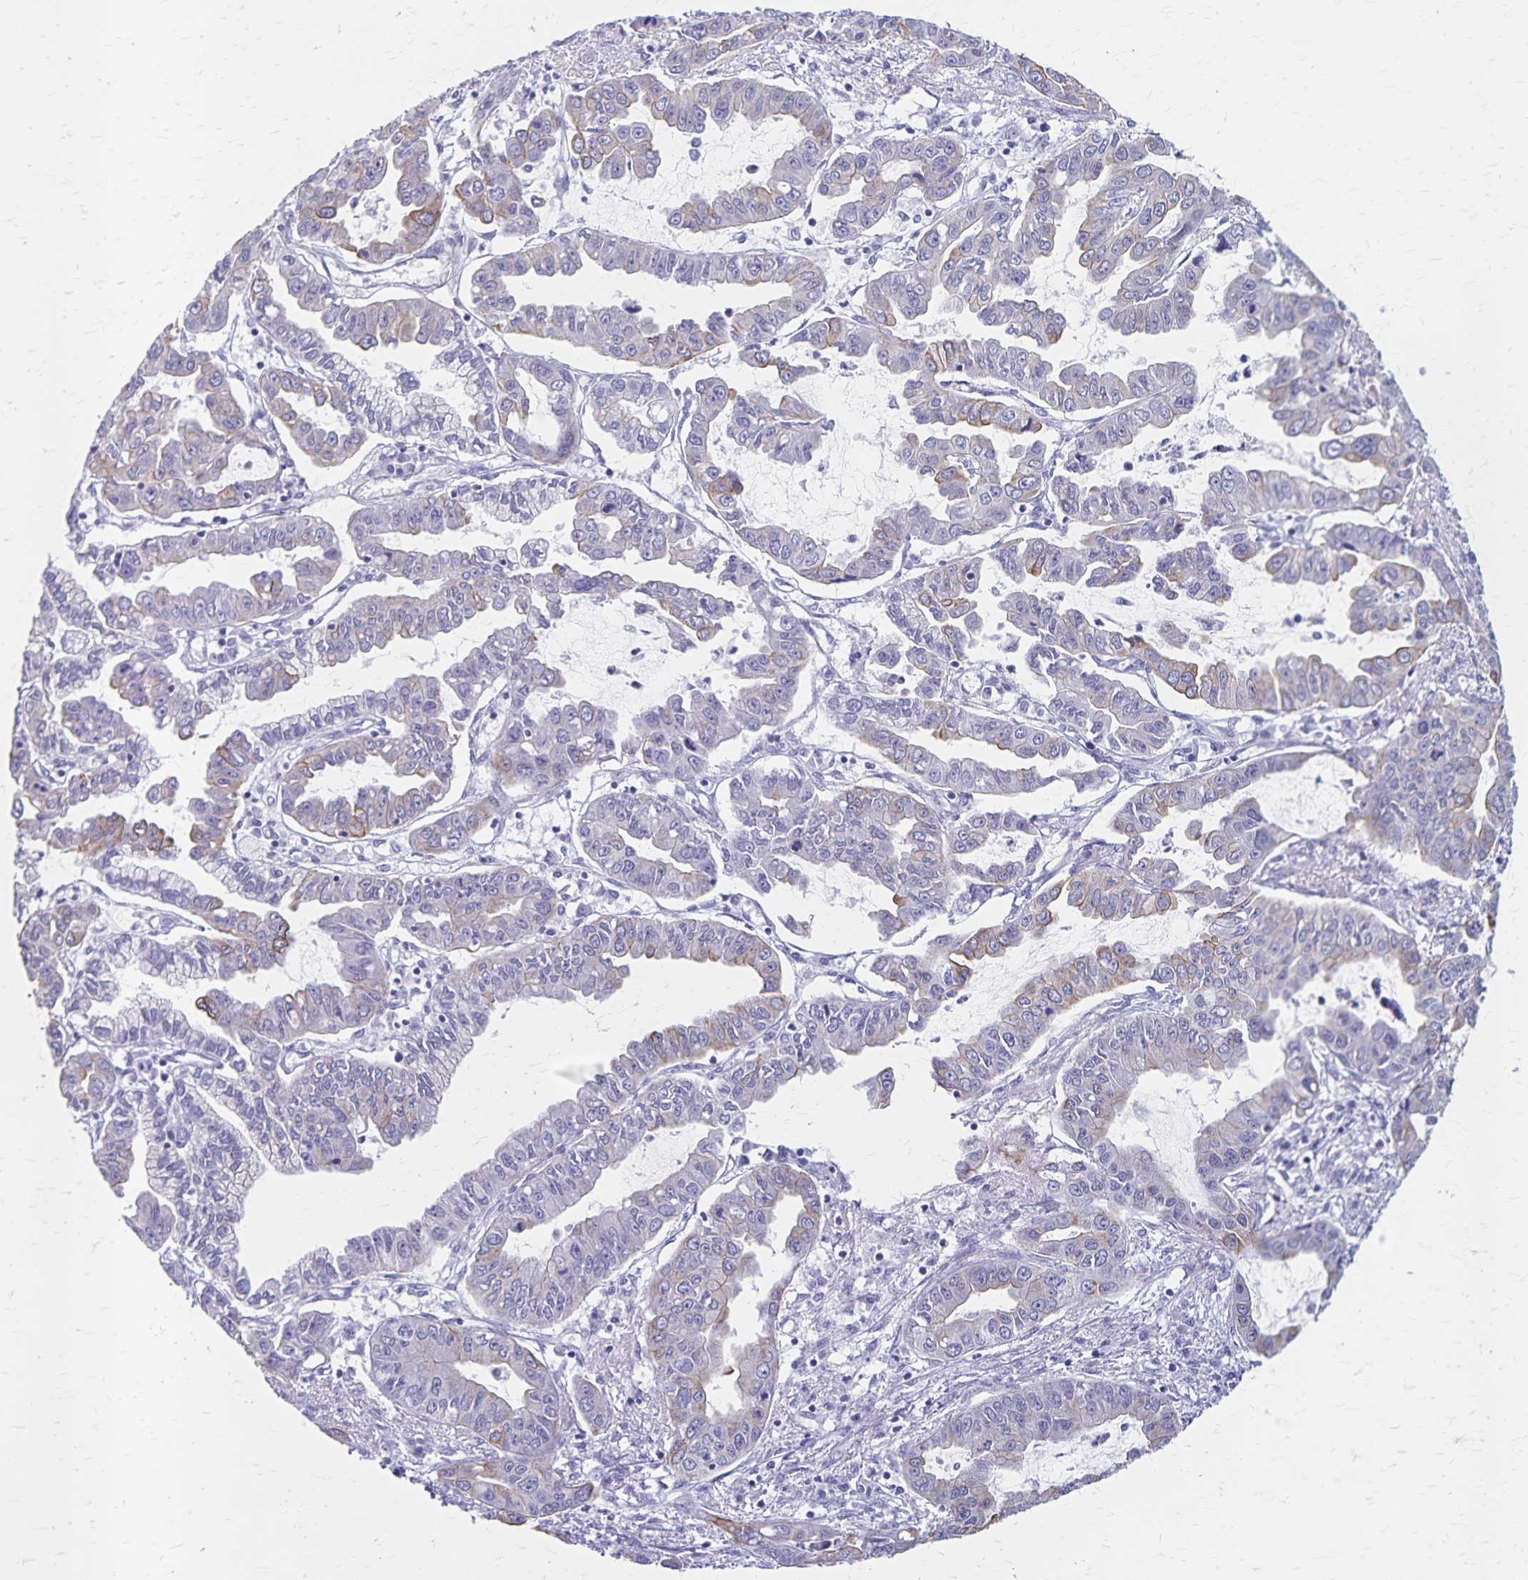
{"staining": {"intensity": "weak", "quantity": "<25%", "location": "cytoplasmic/membranous"}, "tissue": "liver cancer", "cell_type": "Tumor cells", "image_type": "cancer", "snomed": [{"axis": "morphology", "description": "Cholangiocarcinoma"}, {"axis": "topography", "description": "Liver"}], "caption": "An immunohistochemistry (IHC) image of liver cancer is shown. There is no staining in tumor cells of liver cancer.", "gene": "GPBAR1", "patient": {"sex": "male", "age": 58}}